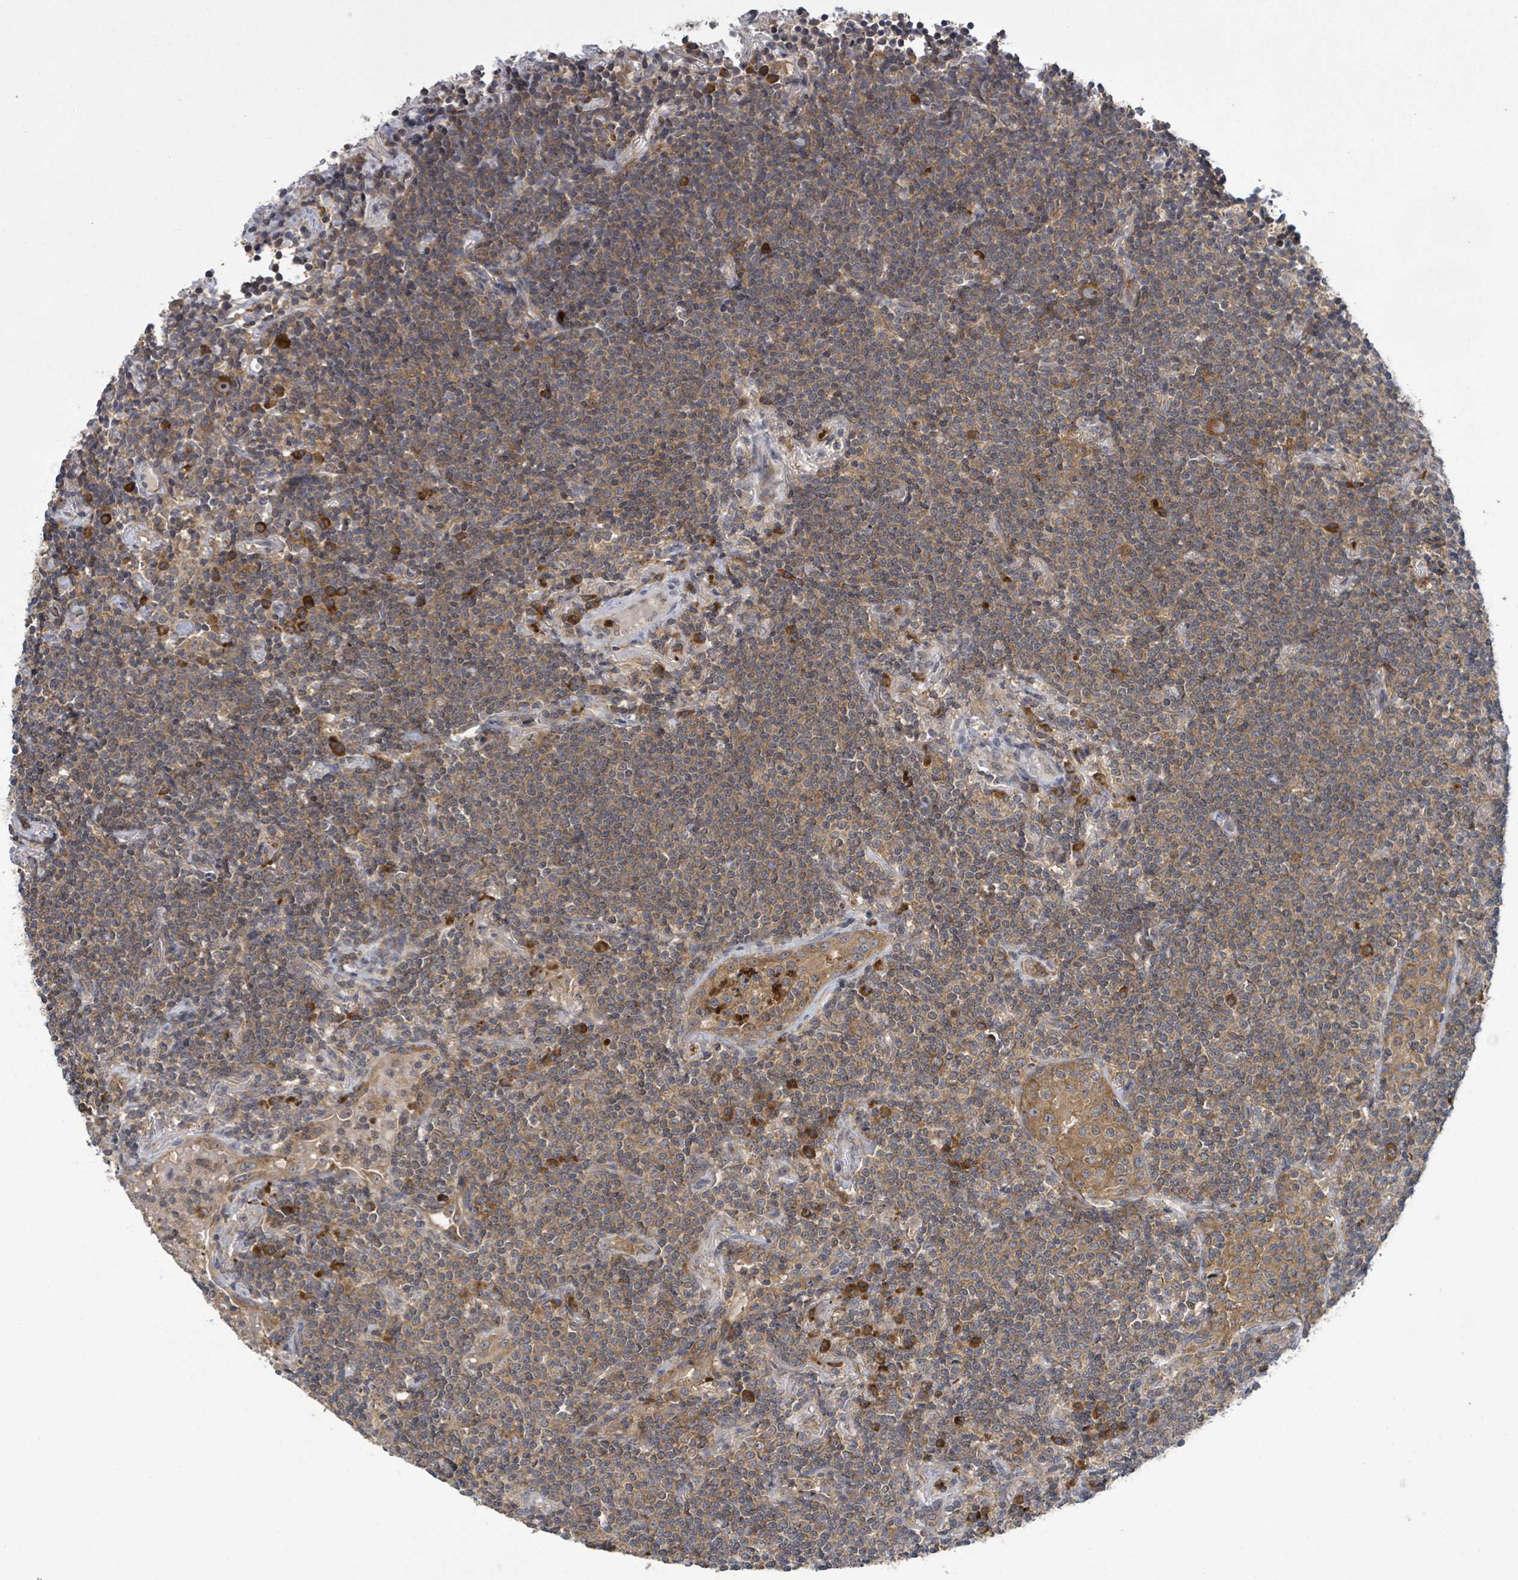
{"staining": {"intensity": "moderate", "quantity": ">75%", "location": "cytoplasmic/membranous"}, "tissue": "lymphoma", "cell_type": "Tumor cells", "image_type": "cancer", "snomed": [{"axis": "morphology", "description": "Malignant lymphoma, non-Hodgkin's type, Low grade"}, {"axis": "topography", "description": "Lung"}], "caption": "Protein staining demonstrates moderate cytoplasmic/membranous expression in approximately >75% of tumor cells in malignant lymphoma, non-Hodgkin's type (low-grade).", "gene": "SERPINE3", "patient": {"sex": "female", "age": 71}}